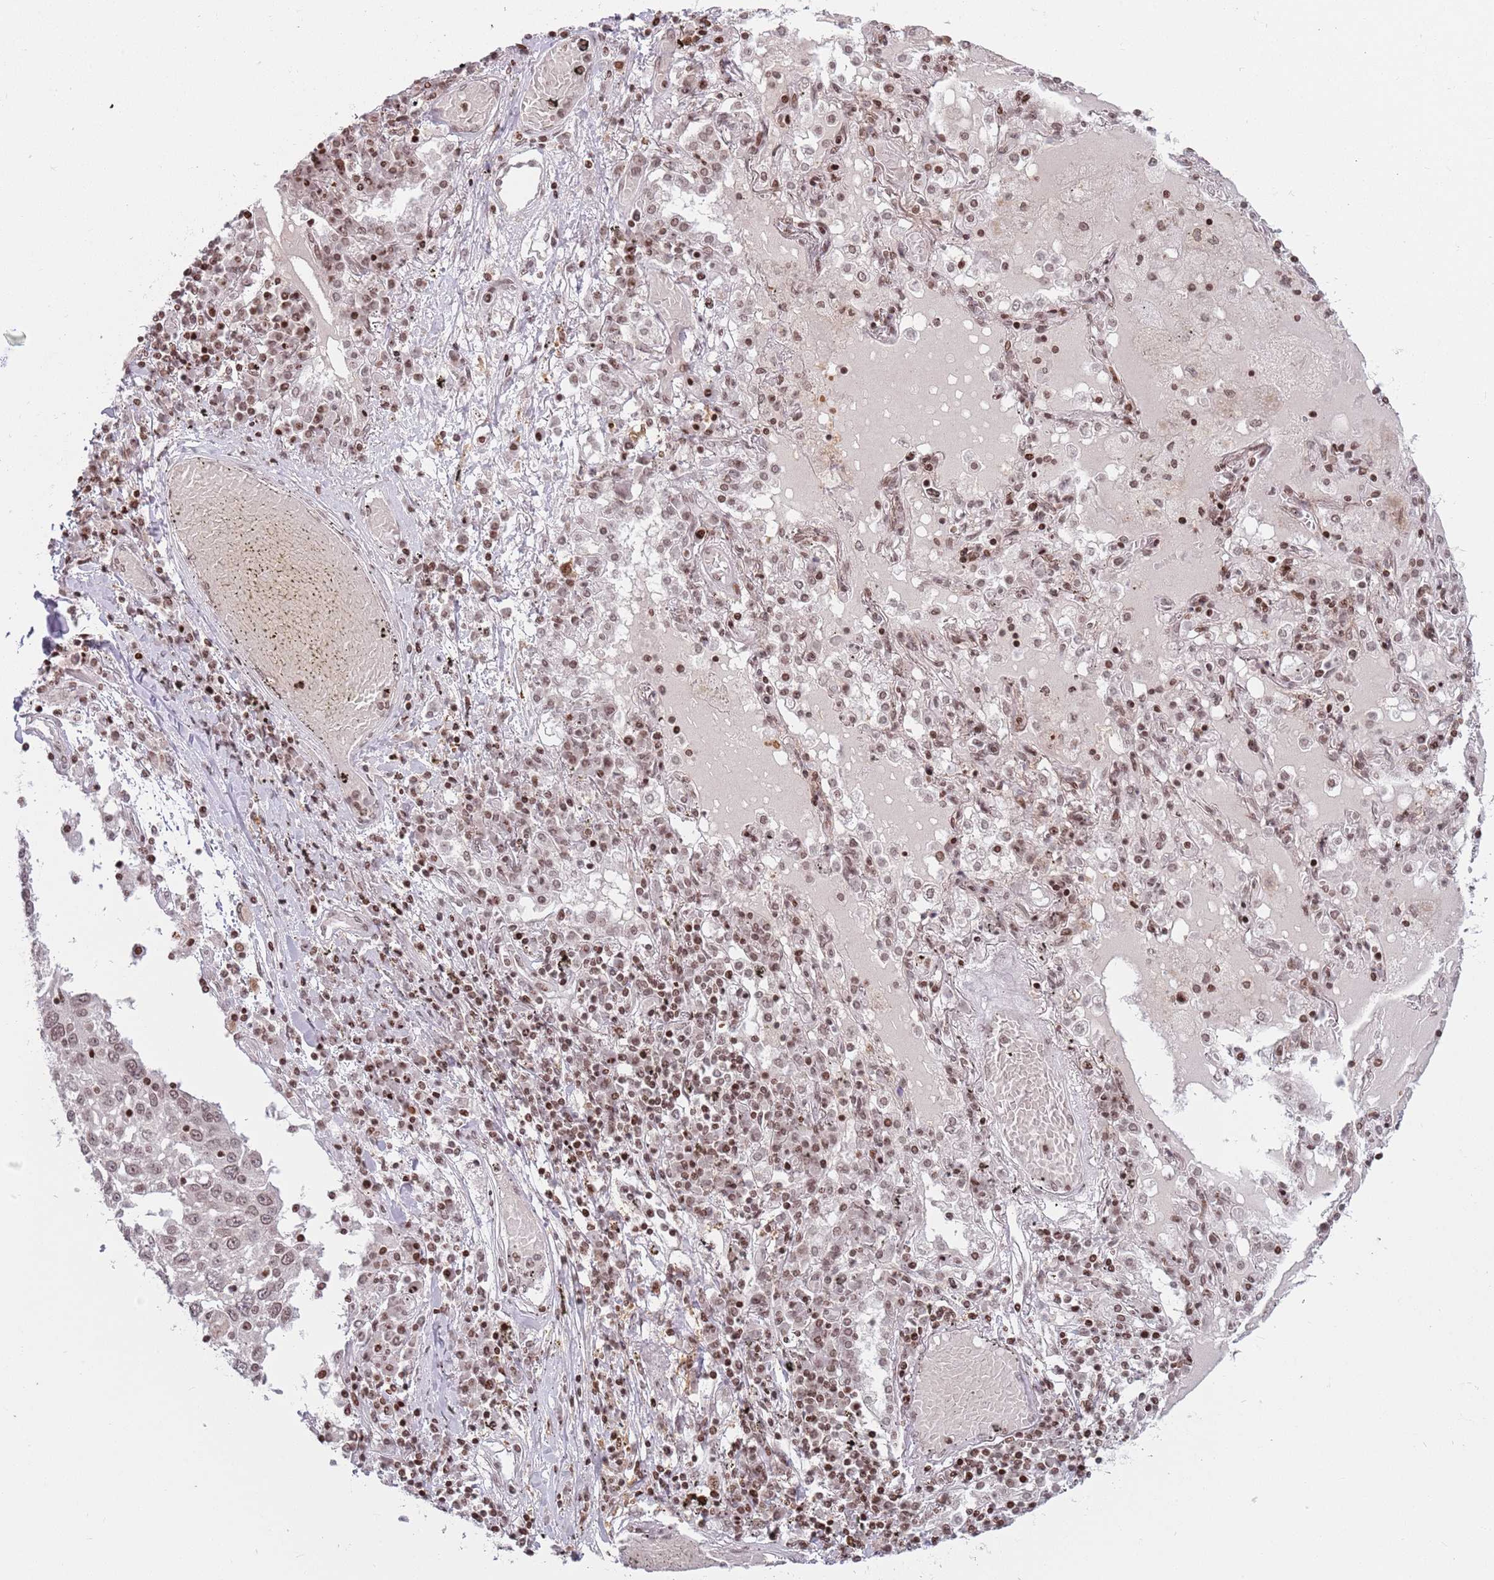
{"staining": {"intensity": "weak", "quantity": ">75%", "location": "nuclear"}, "tissue": "lung cancer", "cell_type": "Tumor cells", "image_type": "cancer", "snomed": [{"axis": "morphology", "description": "Squamous cell carcinoma, NOS"}, {"axis": "topography", "description": "Lung"}], "caption": "Approximately >75% of tumor cells in lung cancer demonstrate weak nuclear protein expression as visualized by brown immunohistochemical staining.", "gene": "SH3RF3", "patient": {"sex": "male", "age": 65}}